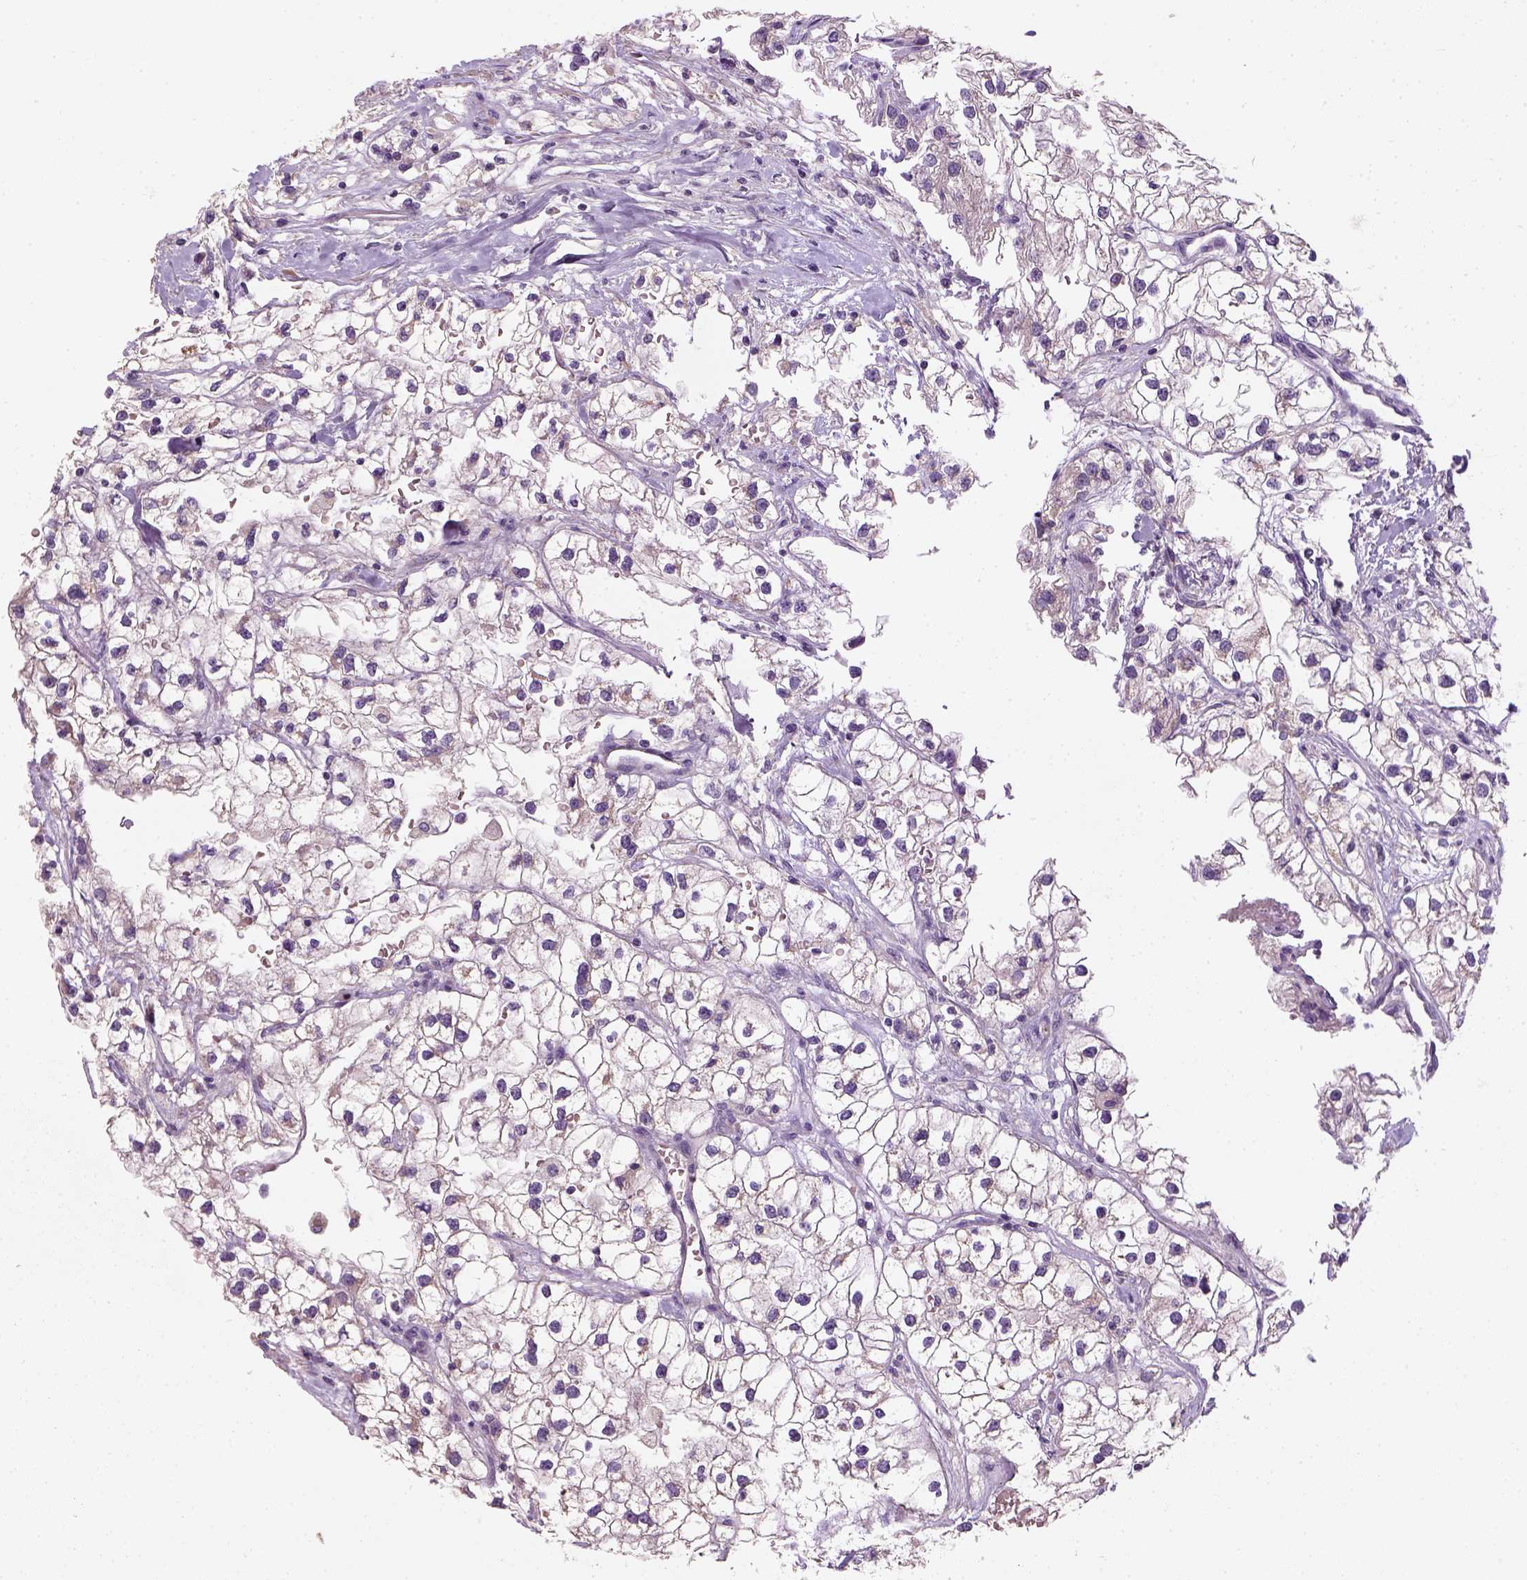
{"staining": {"intensity": "negative", "quantity": "none", "location": "none"}, "tissue": "renal cancer", "cell_type": "Tumor cells", "image_type": "cancer", "snomed": [{"axis": "morphology", "description": "Adenocarcinoma, NOS"}, {"axis": "topography", "description": "Kidney"}], "caption": "Histopathology image shows no significant protein expression in tumor cells of renal adenocarcinoma.", "gene": "NUDT6", "patient": {"sex": "male", "age": 59}}